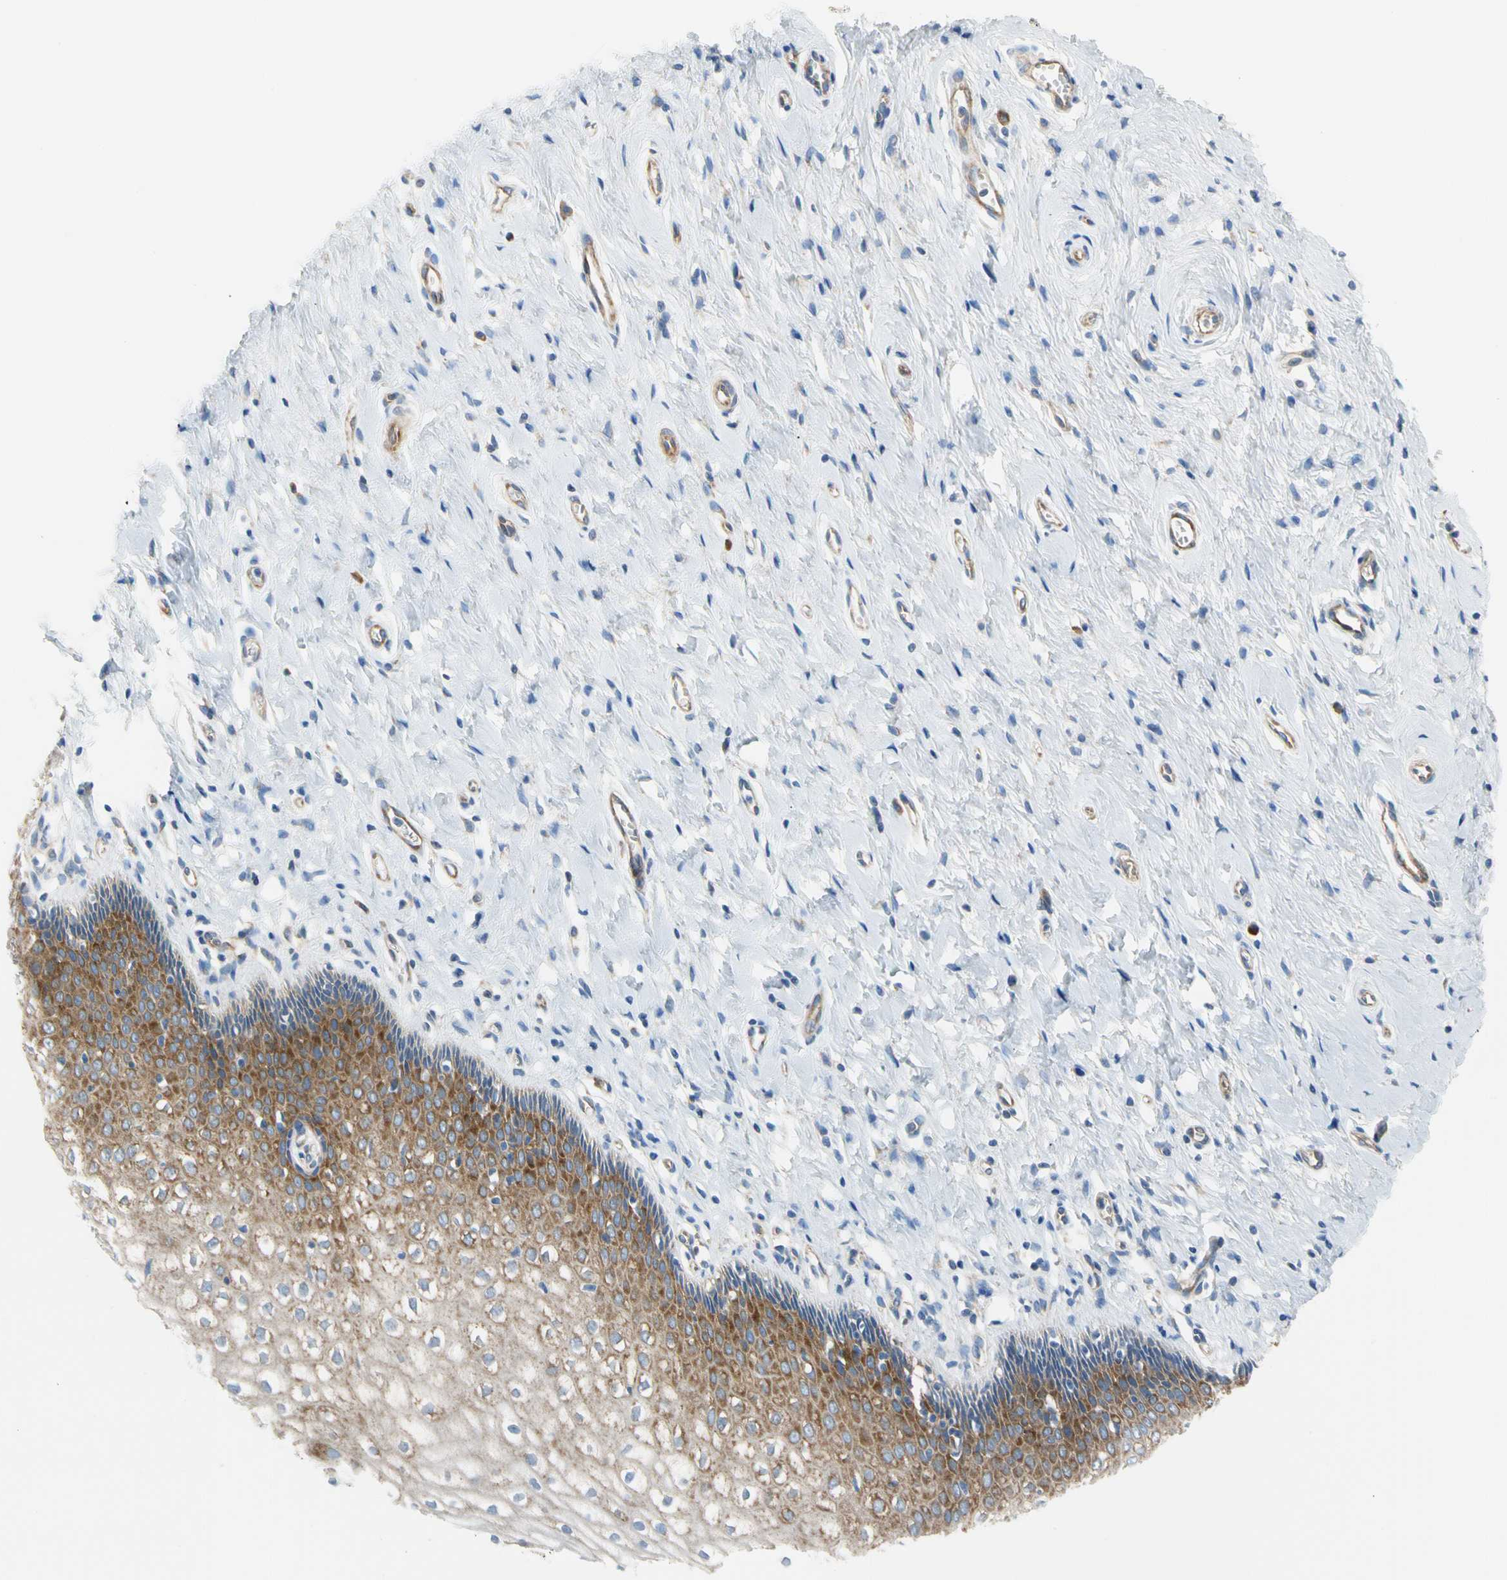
{"staining": {"intensity": "moderate", "quantity": "25%-75%", "location": "cytoplasmic/membranous"}, "tissue": "vagina", "cell_type": "Squamous epithelial cells", "image_type": "normal", "snomed": [{"axis": "morphology", "description": "Normal tissue, NOS"}, {"axis": "topography", "description": "Soft tissue"}, {"axis": "topography", "description": "Vagina"}], "caption": "Squamous epithelial cells exhibit medium levels of moderate cytoplasmic/membranous expression in about 25%-75% of cells in unremarkable vagina. (DAB (3,3'-diaminobenzidine) = brown stain, brightfield microscopy at high magnification).", "gene": "GPHN", "patient": {"sex": "female", "age": 61}}